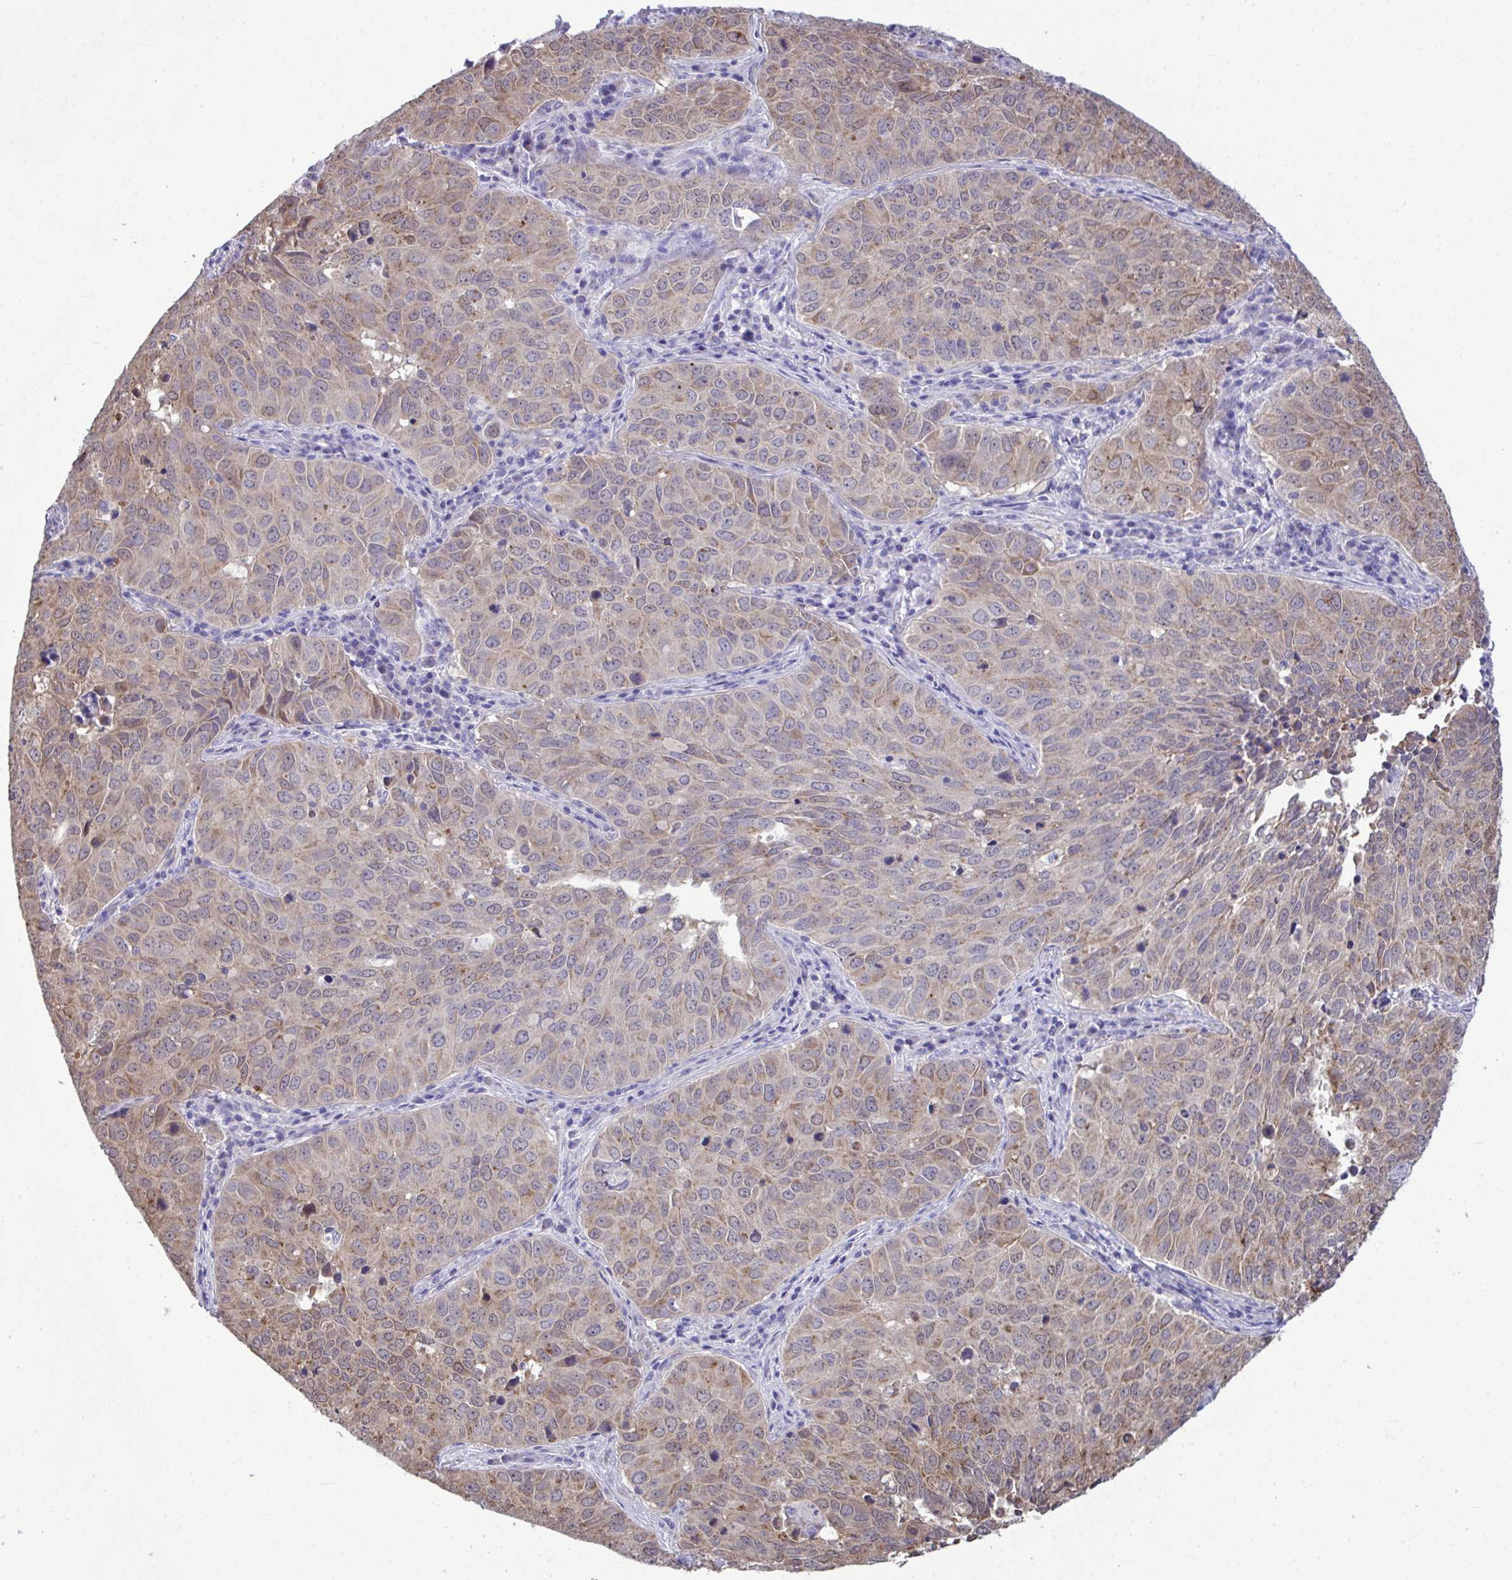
{"staining": {"intensity": "weak", "quantity": ">75%", "location": "cytoplasmic/membranous"}, "tissue": "lung cancer", "cell_type": "Tumor cells", "image_type": "cancer", "snomed": [{"axis": "morphology", "description": "Adenocarcinoma, NOS"}, {"axis": "topography", "description": "Lung"}], "caption": "Human lung adenocarcinoma stained with a protein marker demonstrates weak staining in tumor cells.", "gene": "SARS2", "patient": {"sex": "female", "age": 50}}